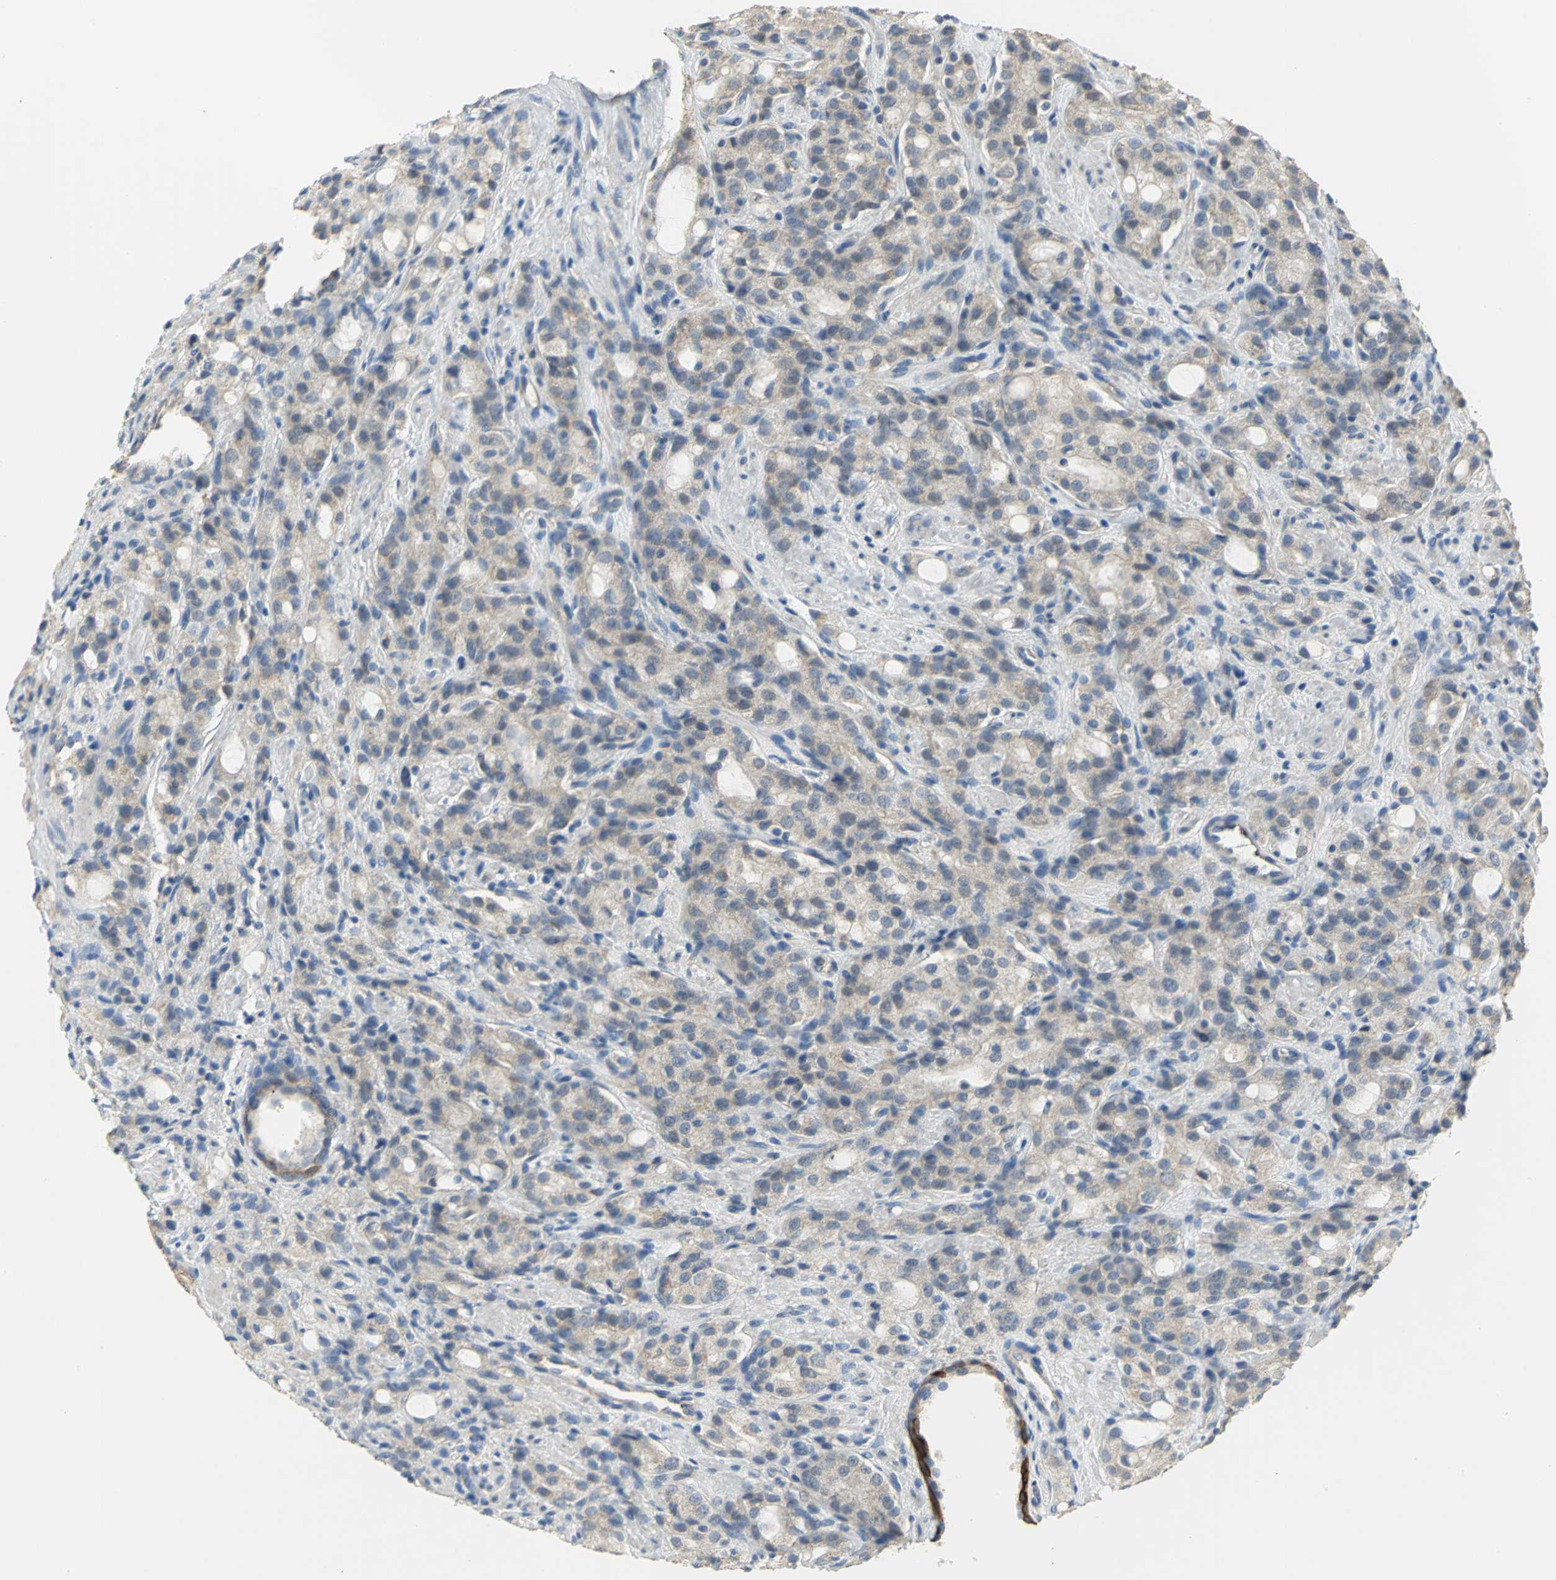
{"staining": {"intensity": "weak", "quantity": "25%-75%", "location": "cytoplasmic/membranous"}, "tissue": "prostate cancer", "cell_type": "Tumor cells", "image_type": "cancer", "snomed": [{"axis": "morphology", "description": "Adenocarcinoma, High grade"}, {"axis": "topography", "description": "Prostate"}], "caption": "Brown immunohistochemical staining in prostate adenocarcinoma (high-grade) displays weak cytoplasmic/membranous staining in about 25%-75% of tumor cells. (DAB (3,3'-diaminobenzidine) = brown stain, brightfield microscopy at high magnification).", "gene": "HTR1F", "patient": {"sex": "male", "age": 72}}